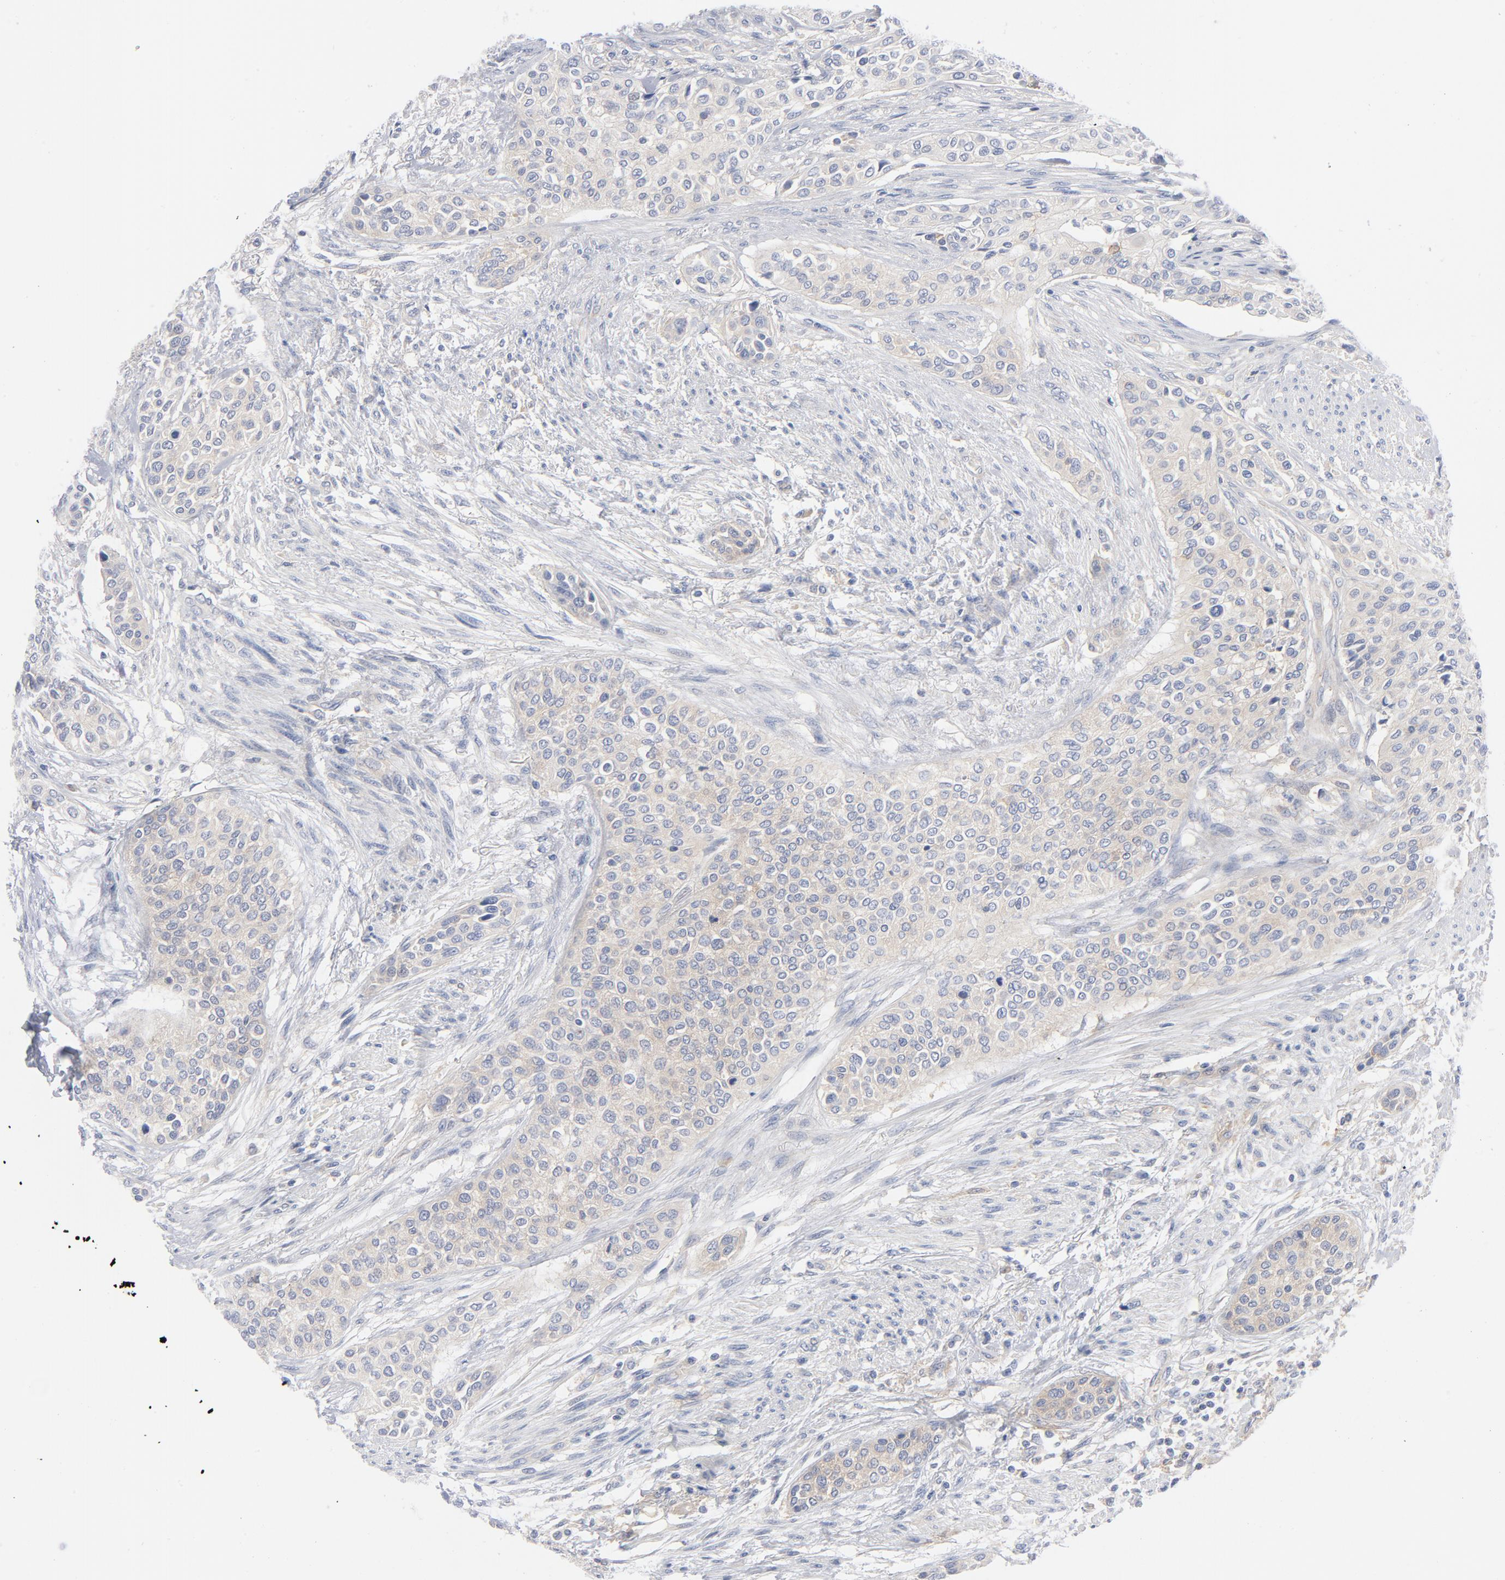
{"staining": {"intensity": "weak", "quantity": "25%-75%", "location": "cytoplasmic/membranous"}, "tissue": "urothelial cancer", "cell_type": "Tumor cells", "image_type": "cancer", "snomed": [{"axis": "morphology", "description": "Urothelial carcinoma, High grade"}, {"axis": "topography", "description": "Urinary bladder"}], "caption": "The micrograph displays staining of urothelial cancer, revealing weak cytoplasmic/membranous protein positivity (brown color) within tumor cells.", "gene": "CD86", "patient": {"sex": "male", "age": 74}}